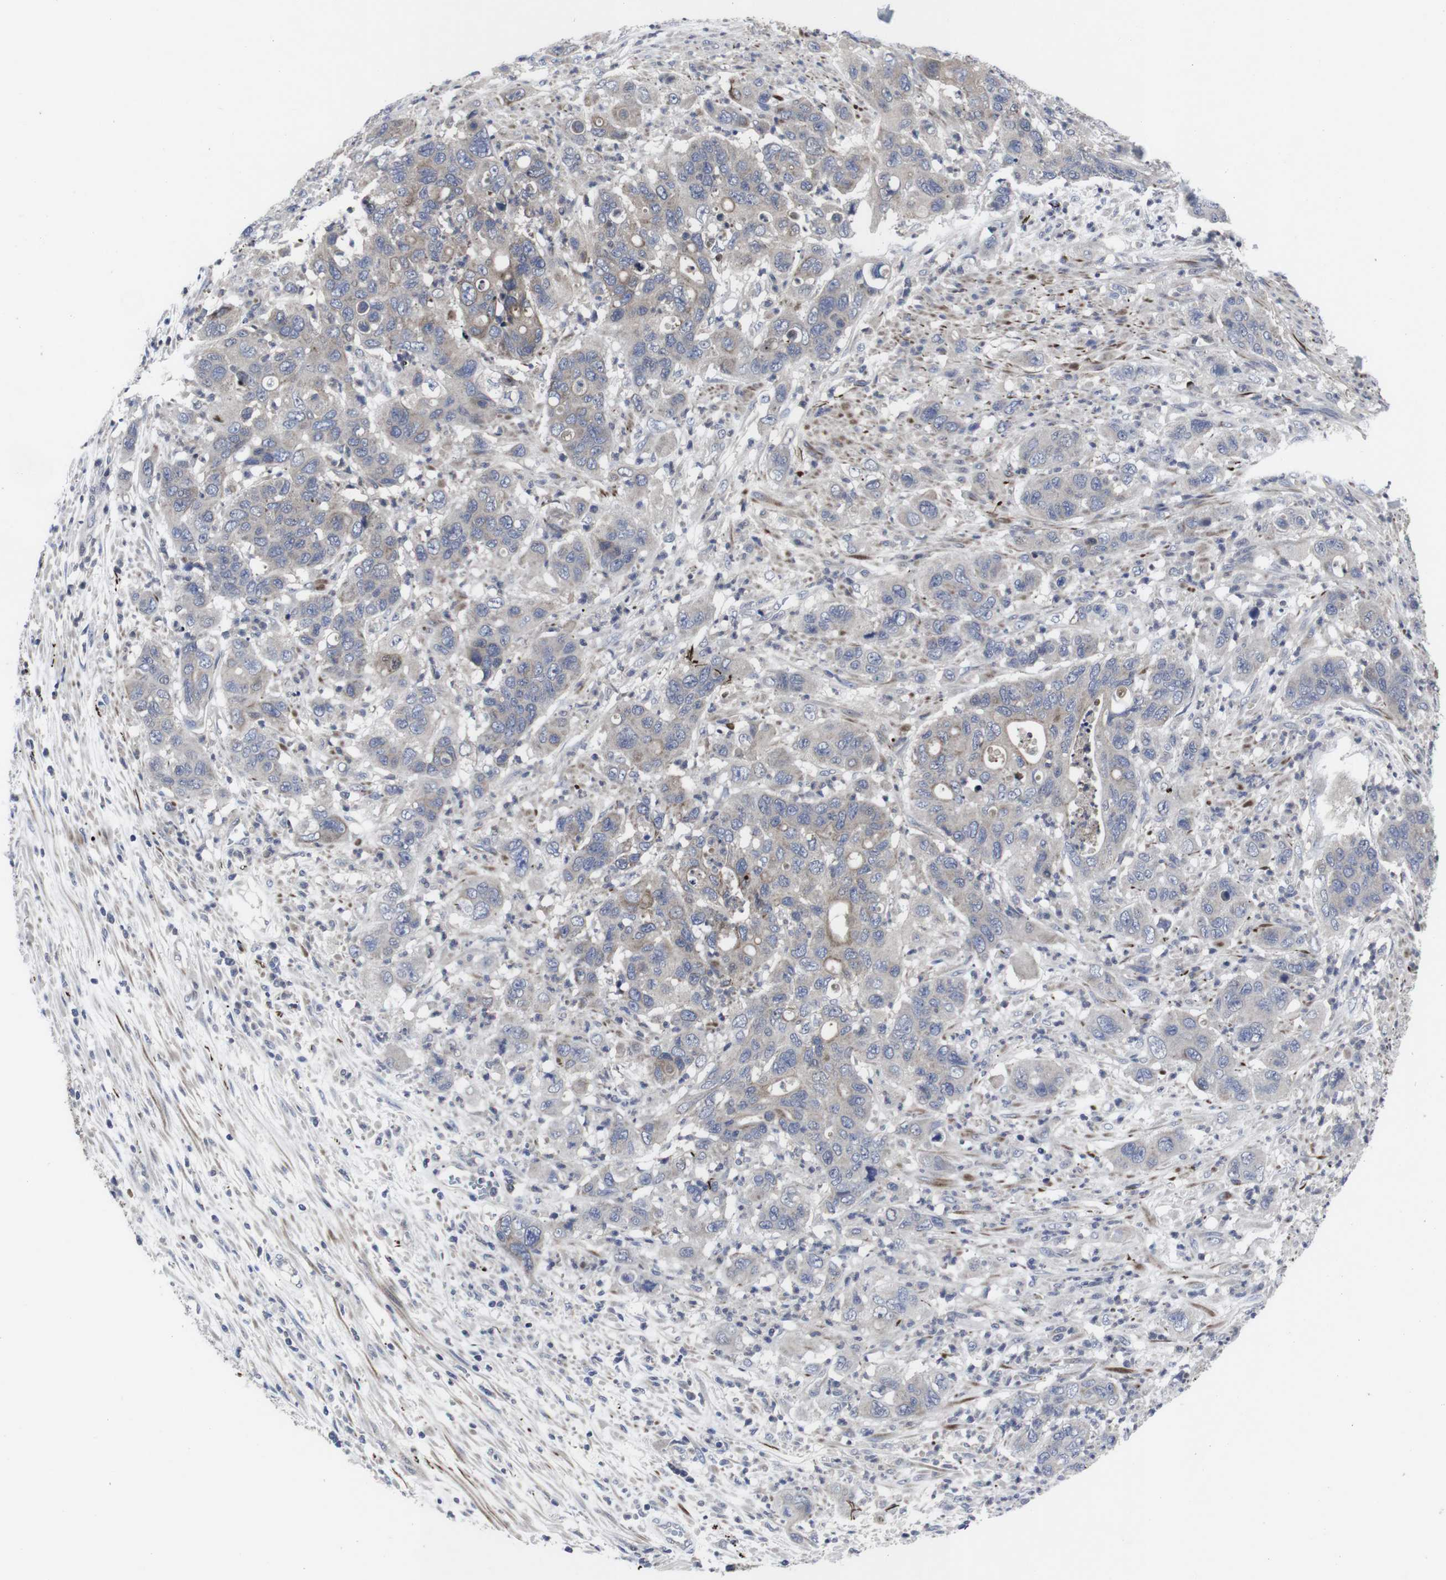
{"staining": {"intensity": "weak", "quantity": "<25%", "location": "cytoplasmic/membranous"}, "tissue": "pancreatic cancer", "cell_type": "Tumor cells", "image_type": "cancer", "snomed": [{"axis": "morphology", "description": "Adenocarcinoma, NOS"}, {"axis": "topography", "description": "Pancreas"}], "caption": "Adenocarcinoma (pancreatic) was stained to show a protein in brown. There is no significant positivity in tumor cells.", "gene": "HPRT1", "patient": {"sex": "female", "age": 71}}